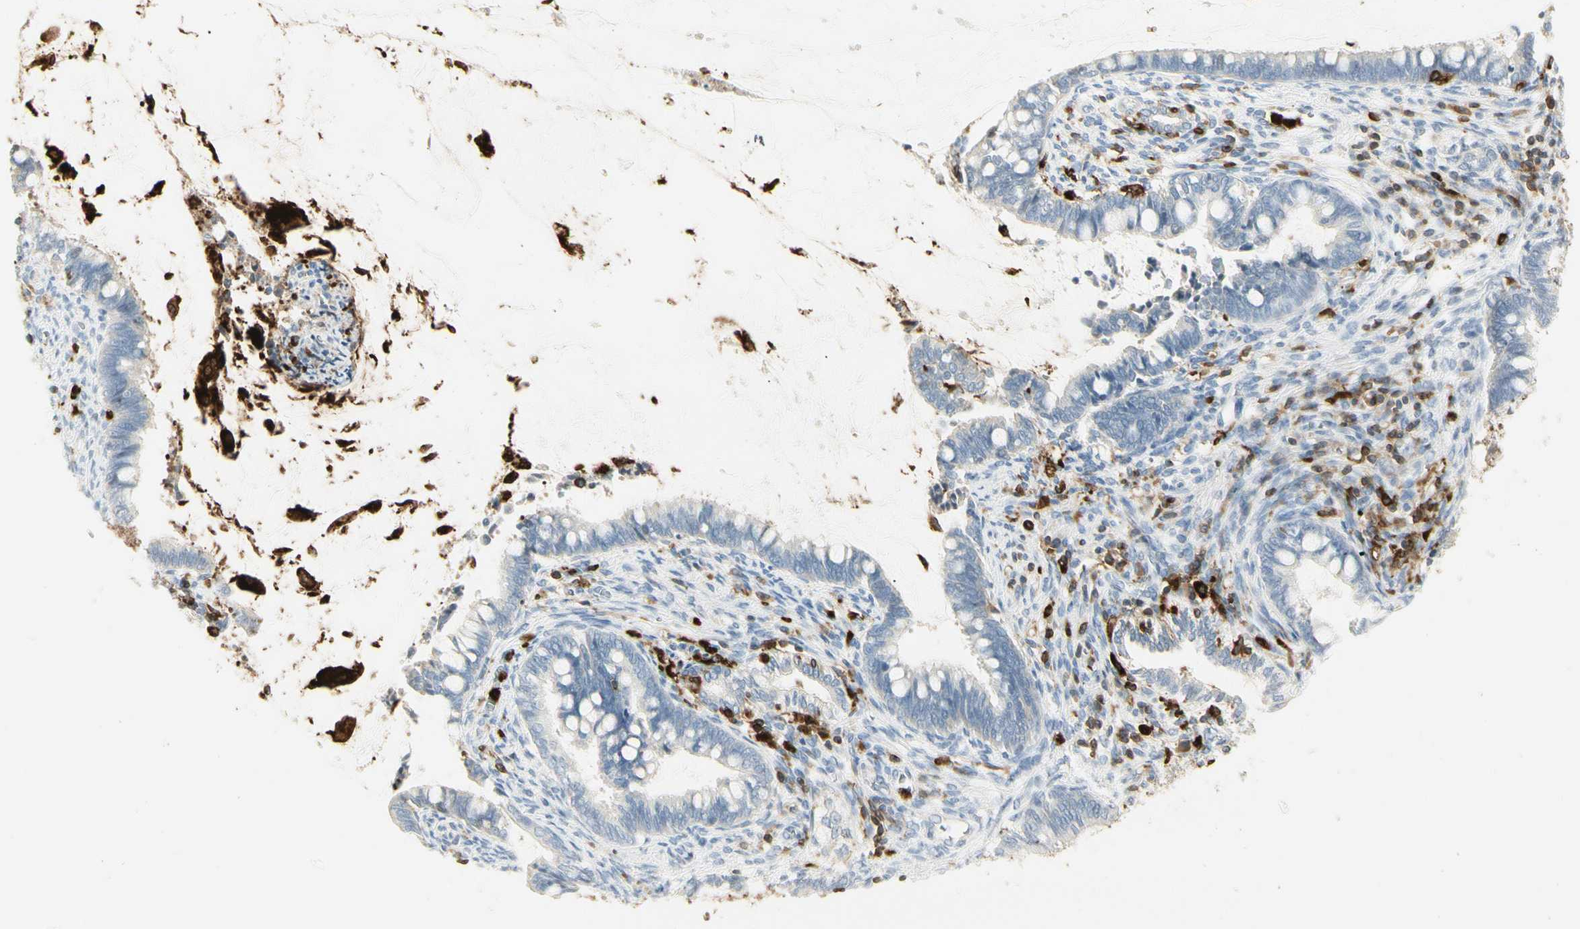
{"staining": {"intensity": "negative", "quantity": "none", "location": "none"}, "tissue": "cervical cancer", "cell_type": "Tumor cells", "image_type": "cancer", "snomed": [{"axis": "morphology", "description": "Adenocarcinoma, NOS"}, {"axis": "topography", "description": "Cervix"}], "caption": "Adenocarcinoma (cervical) stained for a protein using immunohistochemistry exhibits no positivity tumor cells.", "gene": "ITGB2", "patient": {"sex": "female", "age": 44}}